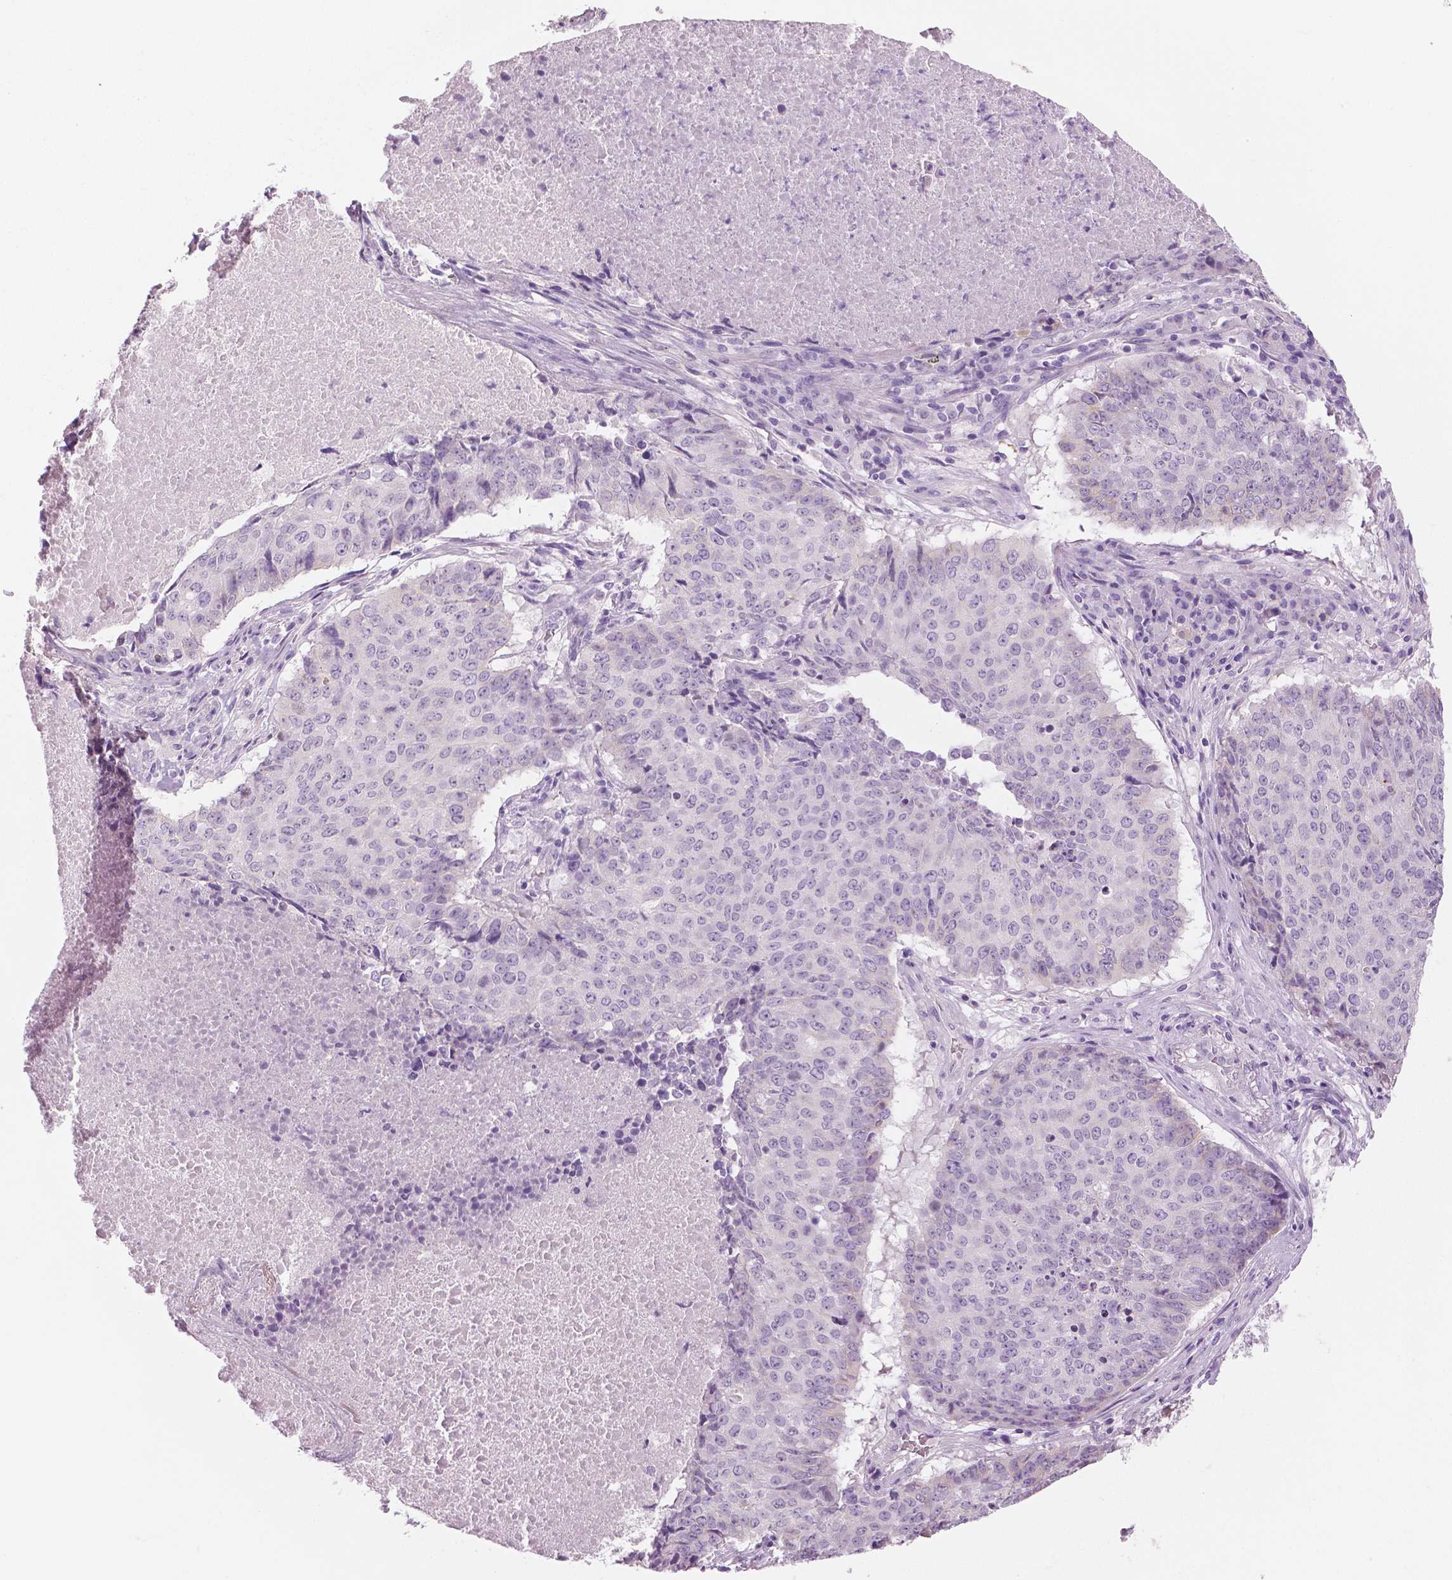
{"staining": {"intensity": "negative", "quantity": "none", "location": "none"}, "tissue": "lung cancer", "cell_type": "Tumor cells", "image_type": "cancer", "snomed": [{"axis": "morphology", "description": "Normal tissue, NOS"}, {"axis": "morphology", "description": "Squamous cell carcinoma, NOS"}, {"axis": "topography", "description": "Bronchus"}, {"axis": "topography", "description": "Lung"}], "caption": "High power microscopy histopathology image of an immunohistochemistry (IHC) micrograph of lung squamous cell carcinoma, revealing no significant staining in tumor cells.", "gene": "SLC24A1", "patient": {"sex": "male", "age": 64}}